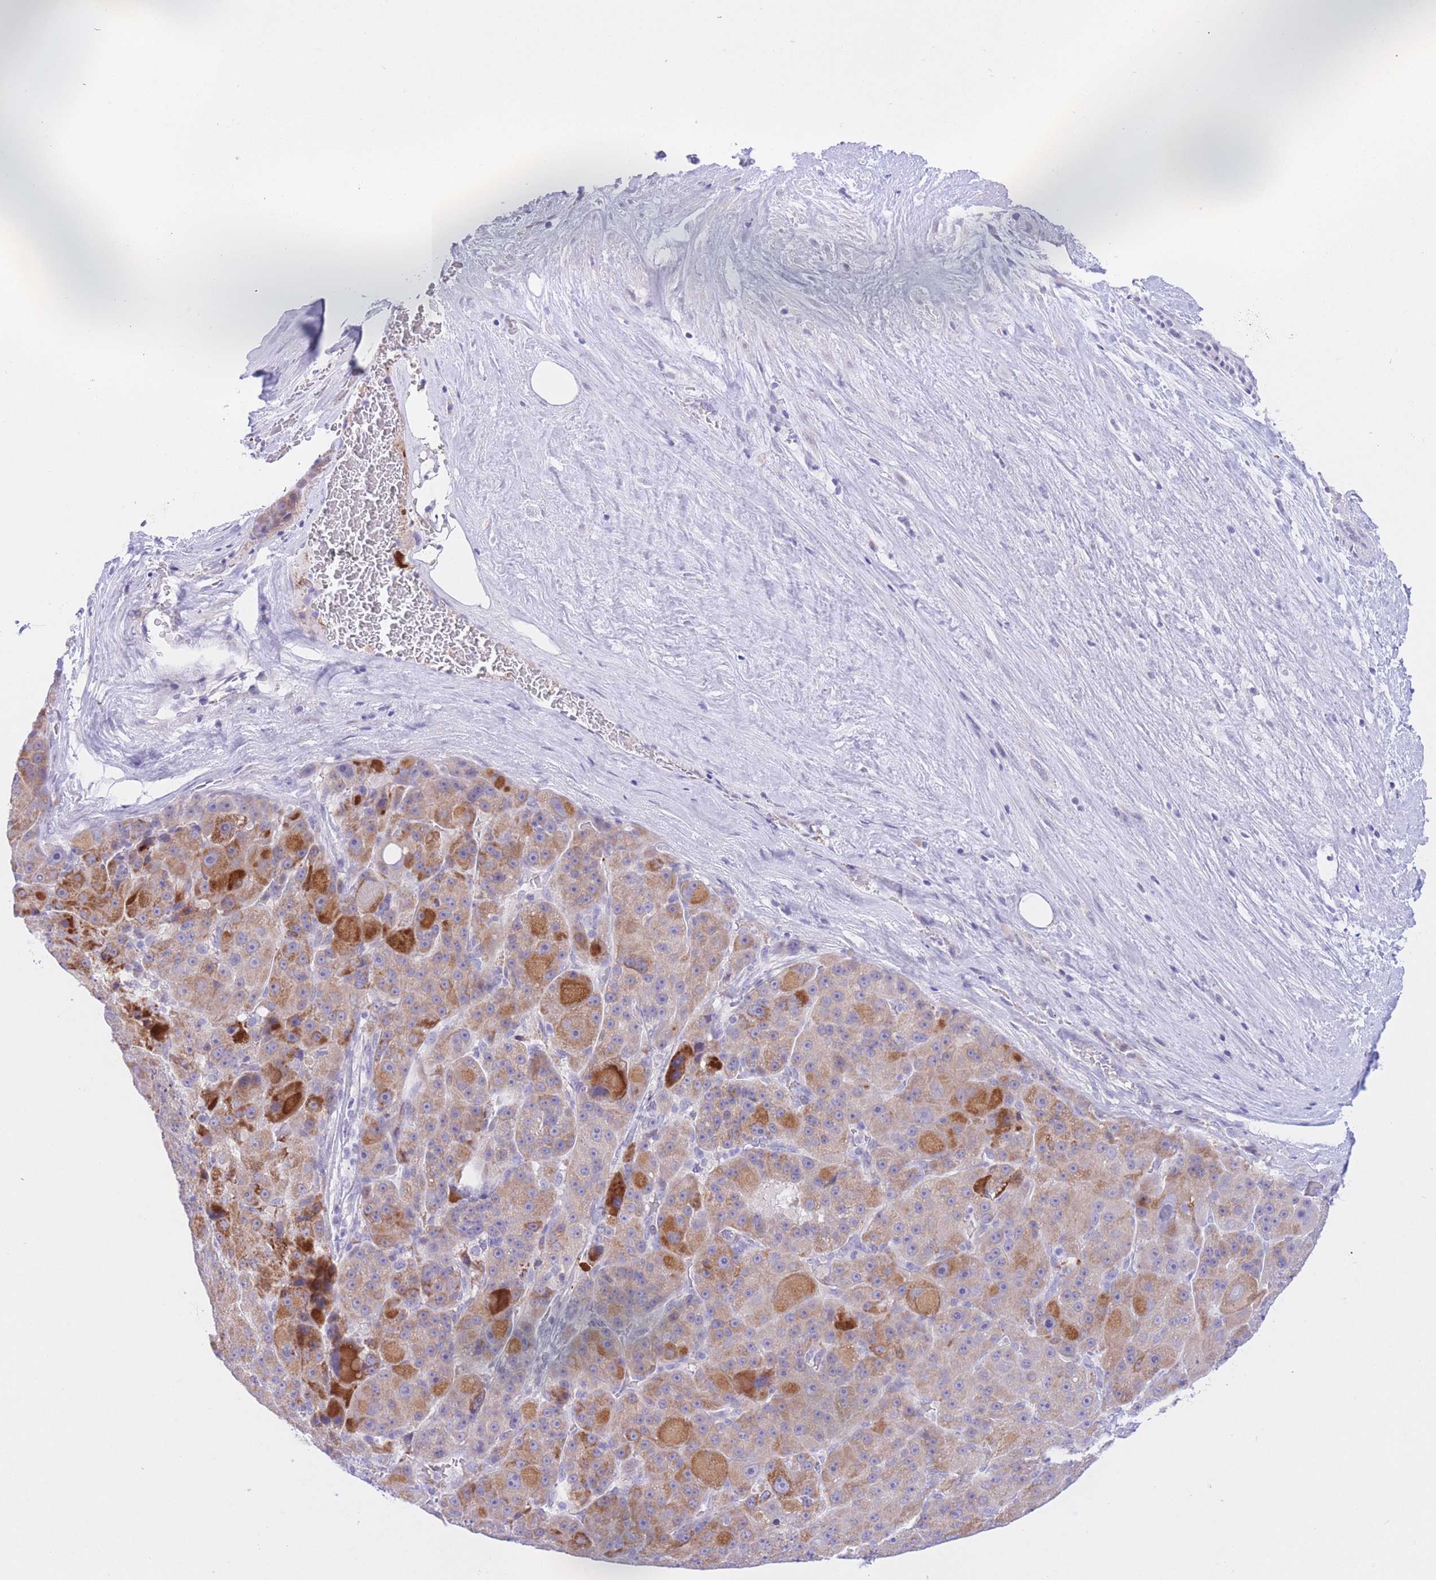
{"staining": {"intensity": "moderate", "quantity": ">75%", "location": "cytoplasmic/membranous"}, "tissue": "liver cancer", "cell_type": "Tumor cells", "image_type": "cancer", "snomed": [{"axis": "morphology", "description": "Carcinoma, Hepatocellular, NOS"}, {"axis": "topography", "description": "Liver"}], "caption": "Liver cancer stained with DAB (3,3'-diaminobenzidine) immunohistochemistry shows medium levels of moderate cytoplasmic/membranous positivity in about >75% of tumor cells.", "gene": "RPL39L", "patient": {"sex": "male", "age": 76}}